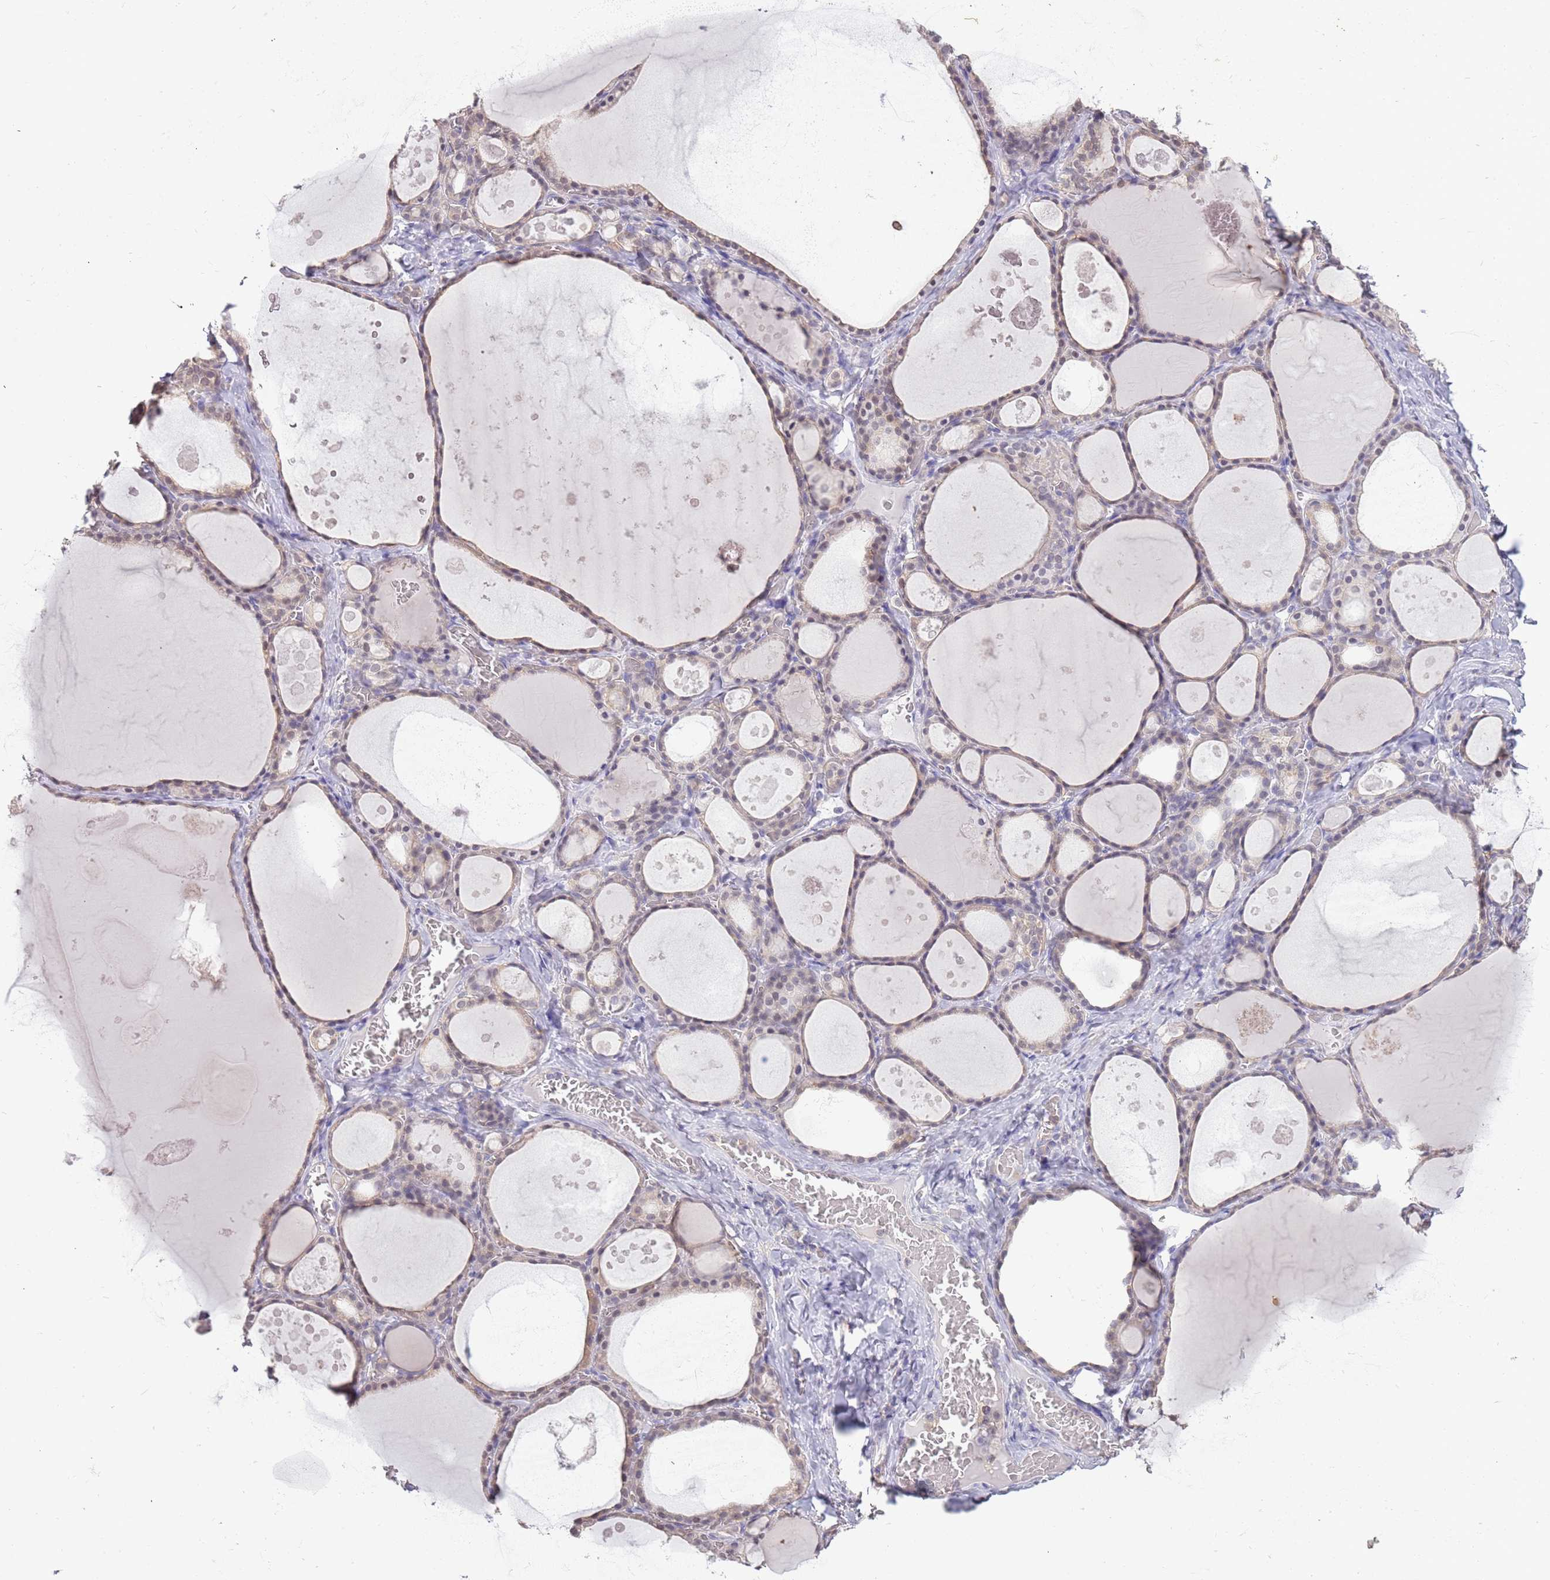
{"staining": {"intensity": "weak", "quantity": "25%-75%", "location": "cytoplasmic/membranous"}, "tissue": "thyroid gland", "cell_type": "Glandular cells", "image_type": "normal", "snomed": [{"axis": "morphology", "description": "Normal tissue, NOS"}, {"axis": "topography", "description": "Thyroid gland"}], "caption": "IHC of benign thyroid gland exhibits low levels of weak cytoplasmic/membranous expression in approximately 25%-75% of glandular cells.", "gene": "AP5S1", "patient": {"sex": "male", "age": 56}}